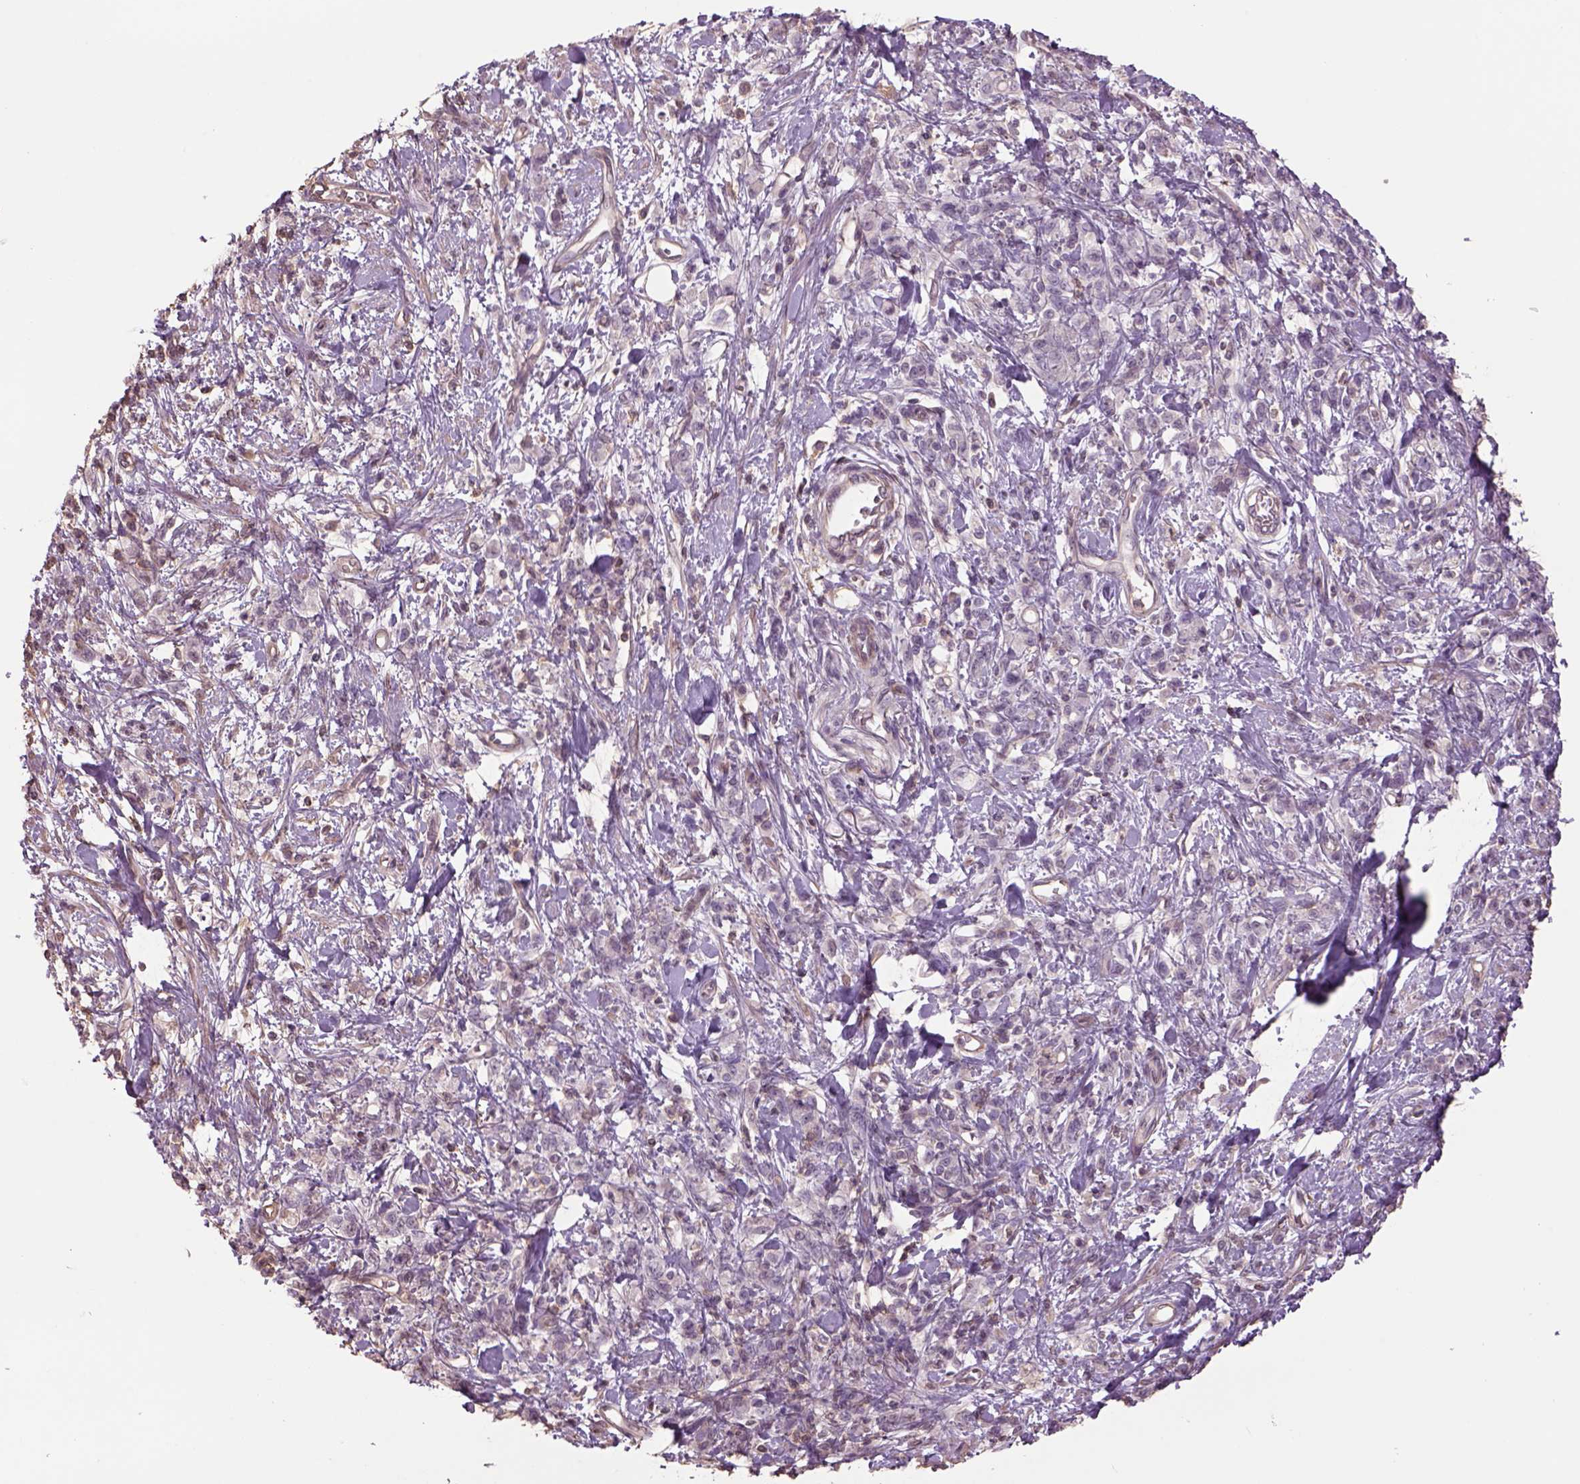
{"staining": {"intensity": "negative", "quantity": "none", "location": "none"}, "tissue": "stomach cancer", "cell_type": "Tumor cells", "image_type": "cancer", "snomed": [{"axis": "morphology", "description": "Adenocarcinoma, NOS"}, {"axis": "topography", "description": "Stomach"}], "caption": "A photomicrograph of human stomach adenocarcinoma is negative for staining in tumor cells.", "gene": "LIN7A", "patient": {"sex": "male", "age": 77}}